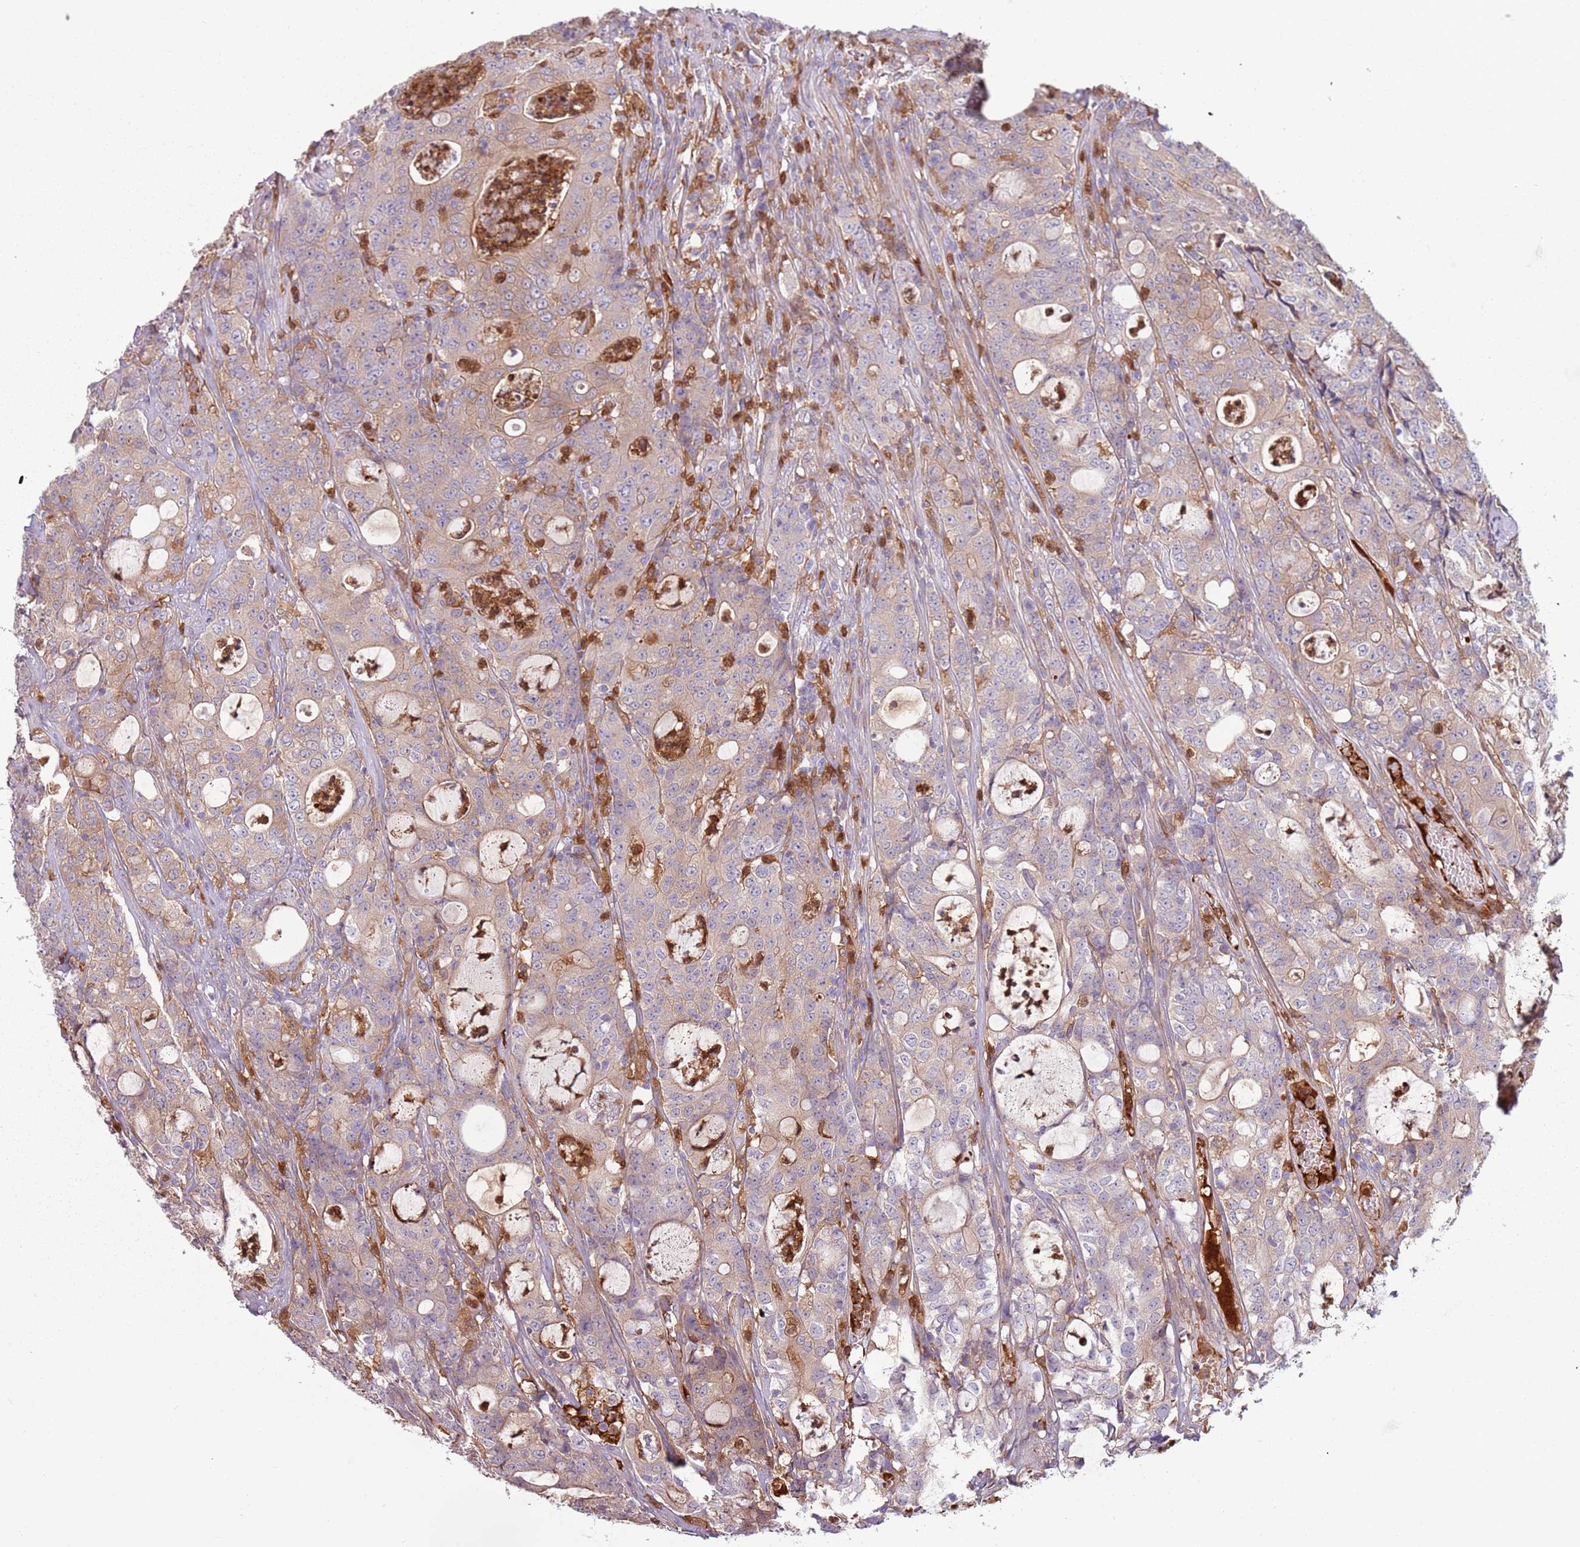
{"staining": {"intensity": "weak", "quantity": "<25%", "location": "cytoplasmic/membranous"}, "tissue": "colorectal cancer", "cell_type": "Tumor cells", "image_type": "cancer", "snomed": [{"axis": "morphology", "description": "Adenocarcinoma, NOS"}, {"axis": "topography", "description": "Colon"}], "caption": "This is a micrograph of immunohistochemistry (IHC) staining of colorectal cancer, which shows no positivity in tumor cells.", "gene": "NADK", "patient": {"sex": "male", "age": 83}}